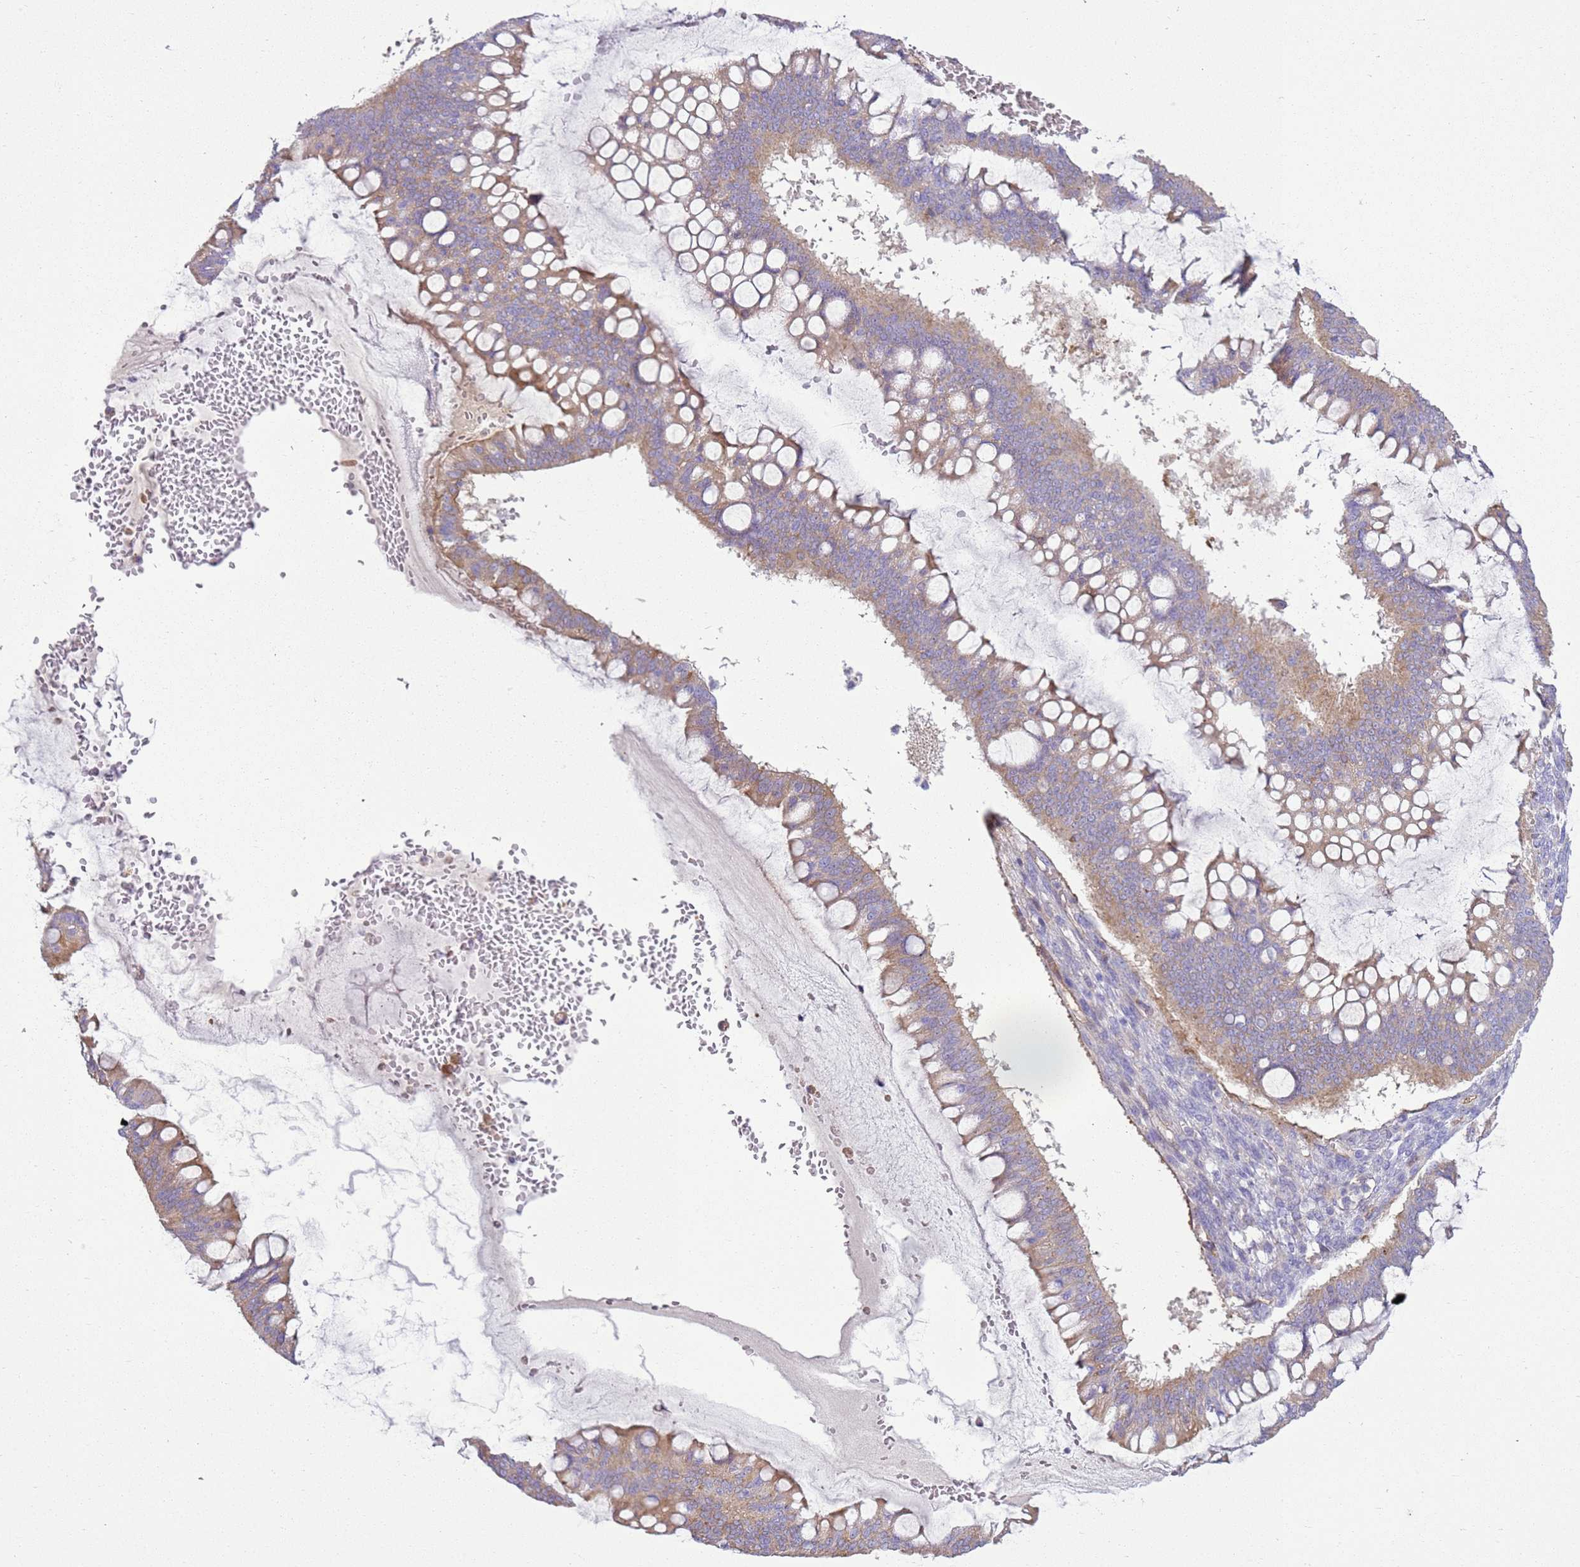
{"staining": {"intensity": "moderate", "quantity": "25%-75%", "location": "cytoplasmic/membranous"}, "tissue": "ovarian cancer", "cell_type": "Tumor cells", "image_type": "cancer", "snomed": [{"axis": "morphology", "description": "Cystadenocarcinoma, mucinous, NOS"}, {"axis": "topography", "description": "Ovary"}], "caption": "This is a histology image of immunohistochemistry (IHC) staining of ovarian cancer, which shows moderate positivity in the cytoplasmic/membranous of tumor cells.", "gene": "SNX21", "patient": {"sex": "female", "age": 73}}